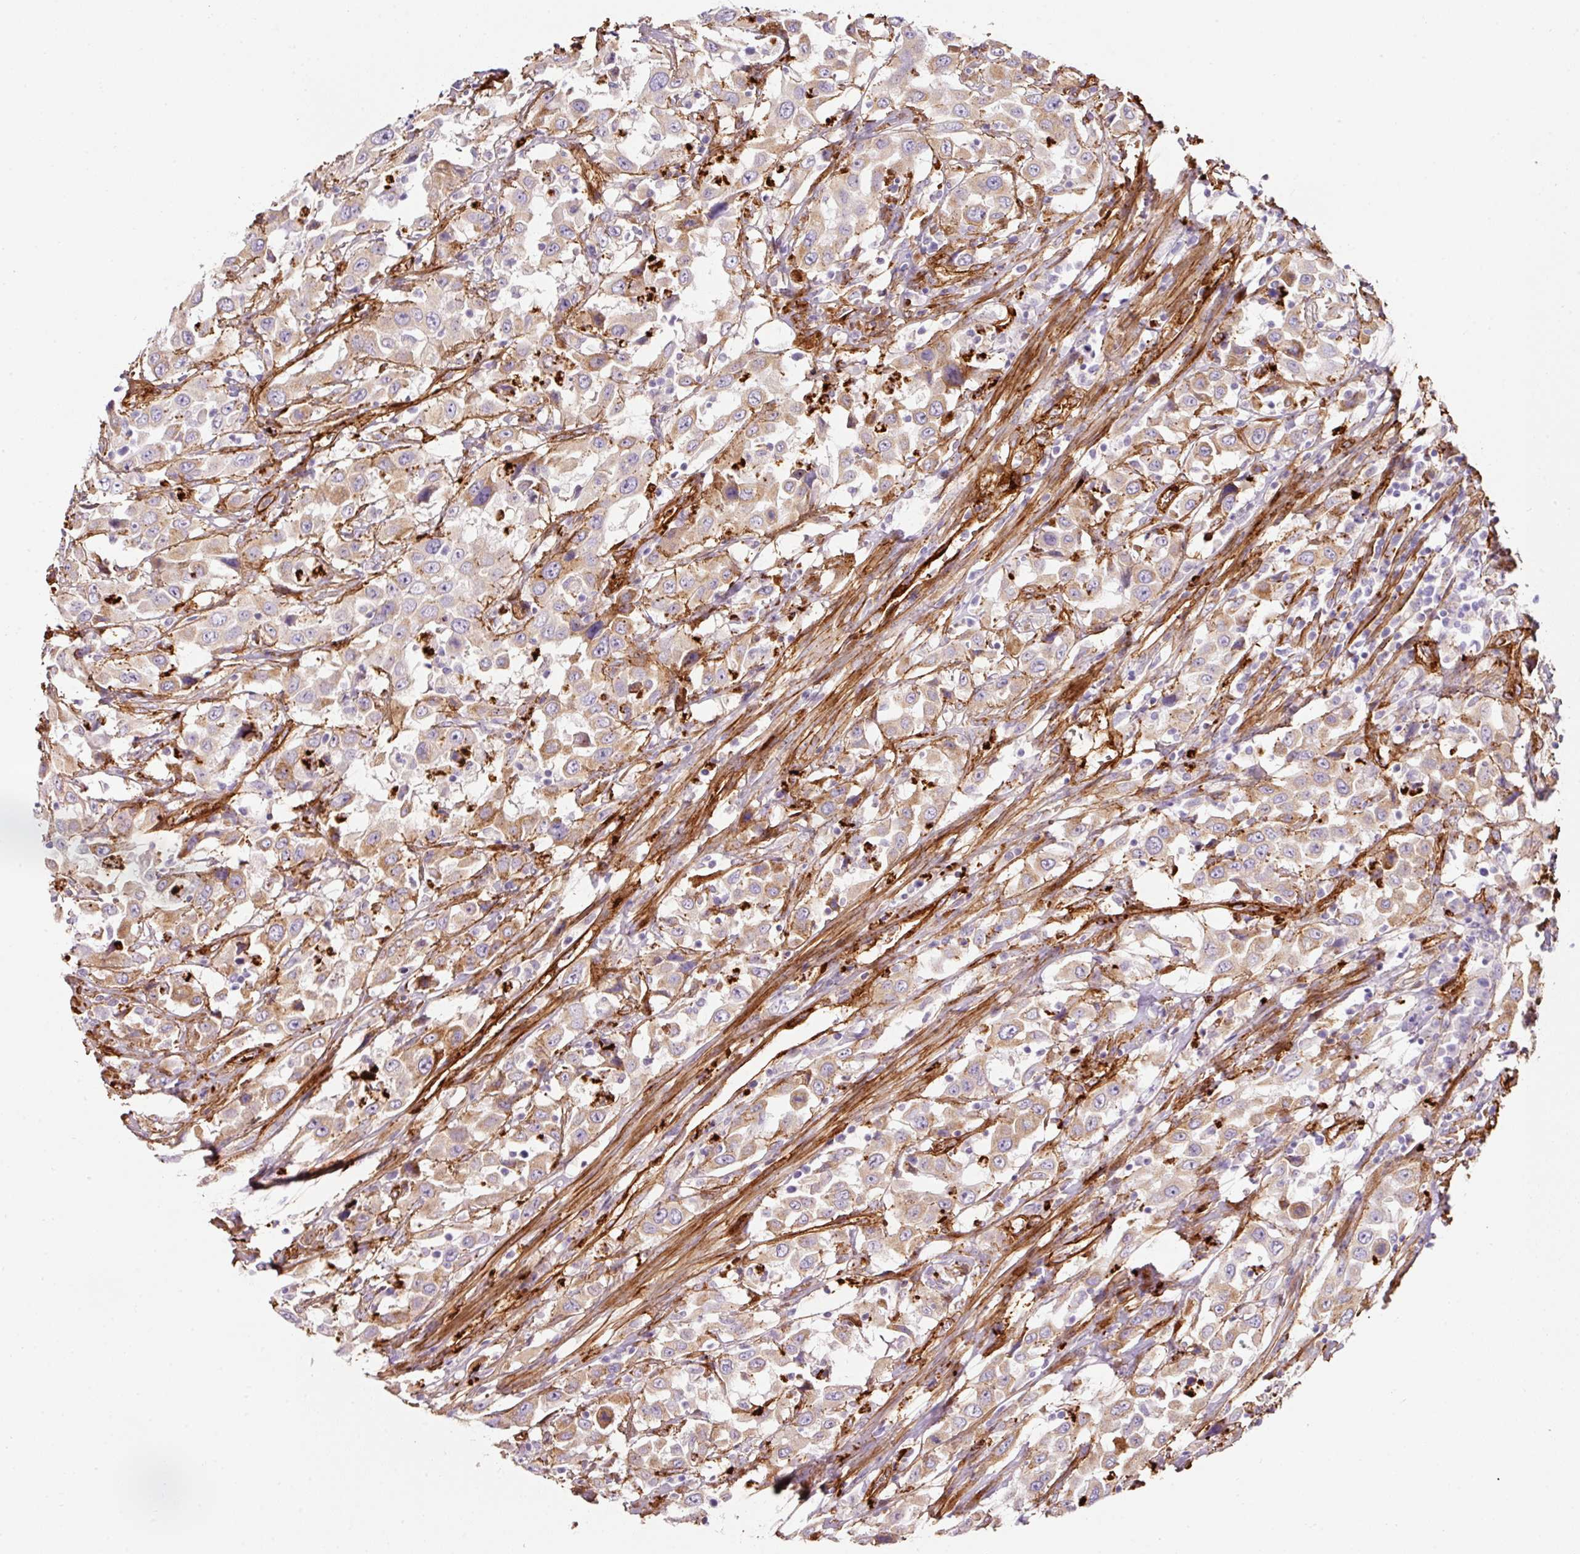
{"staining": {"intensity": "moderate", "quantity": ">75%", "location": "cytoplasmic/membranous"}, "tissue": "urothelial cancer", "cell_type": "Tumor cells", "image_type": "cancer", "snomed": [{"axis": "morphology", "description": "Urothelial carcinoma, High grade"}, {"axis": "topography", "description": "Urinary bladder"}], "caption": "Brown immunohistochemical staining in human high-grade urothelial carcinoma displays moderate cytoplasmic/membranous expression in about >75% of tumor cells. (Brightfield microscopy of DAB IHC at high magnification).", "gene": "LOXL4", "patient": {"sex": "male", "age": 61}}